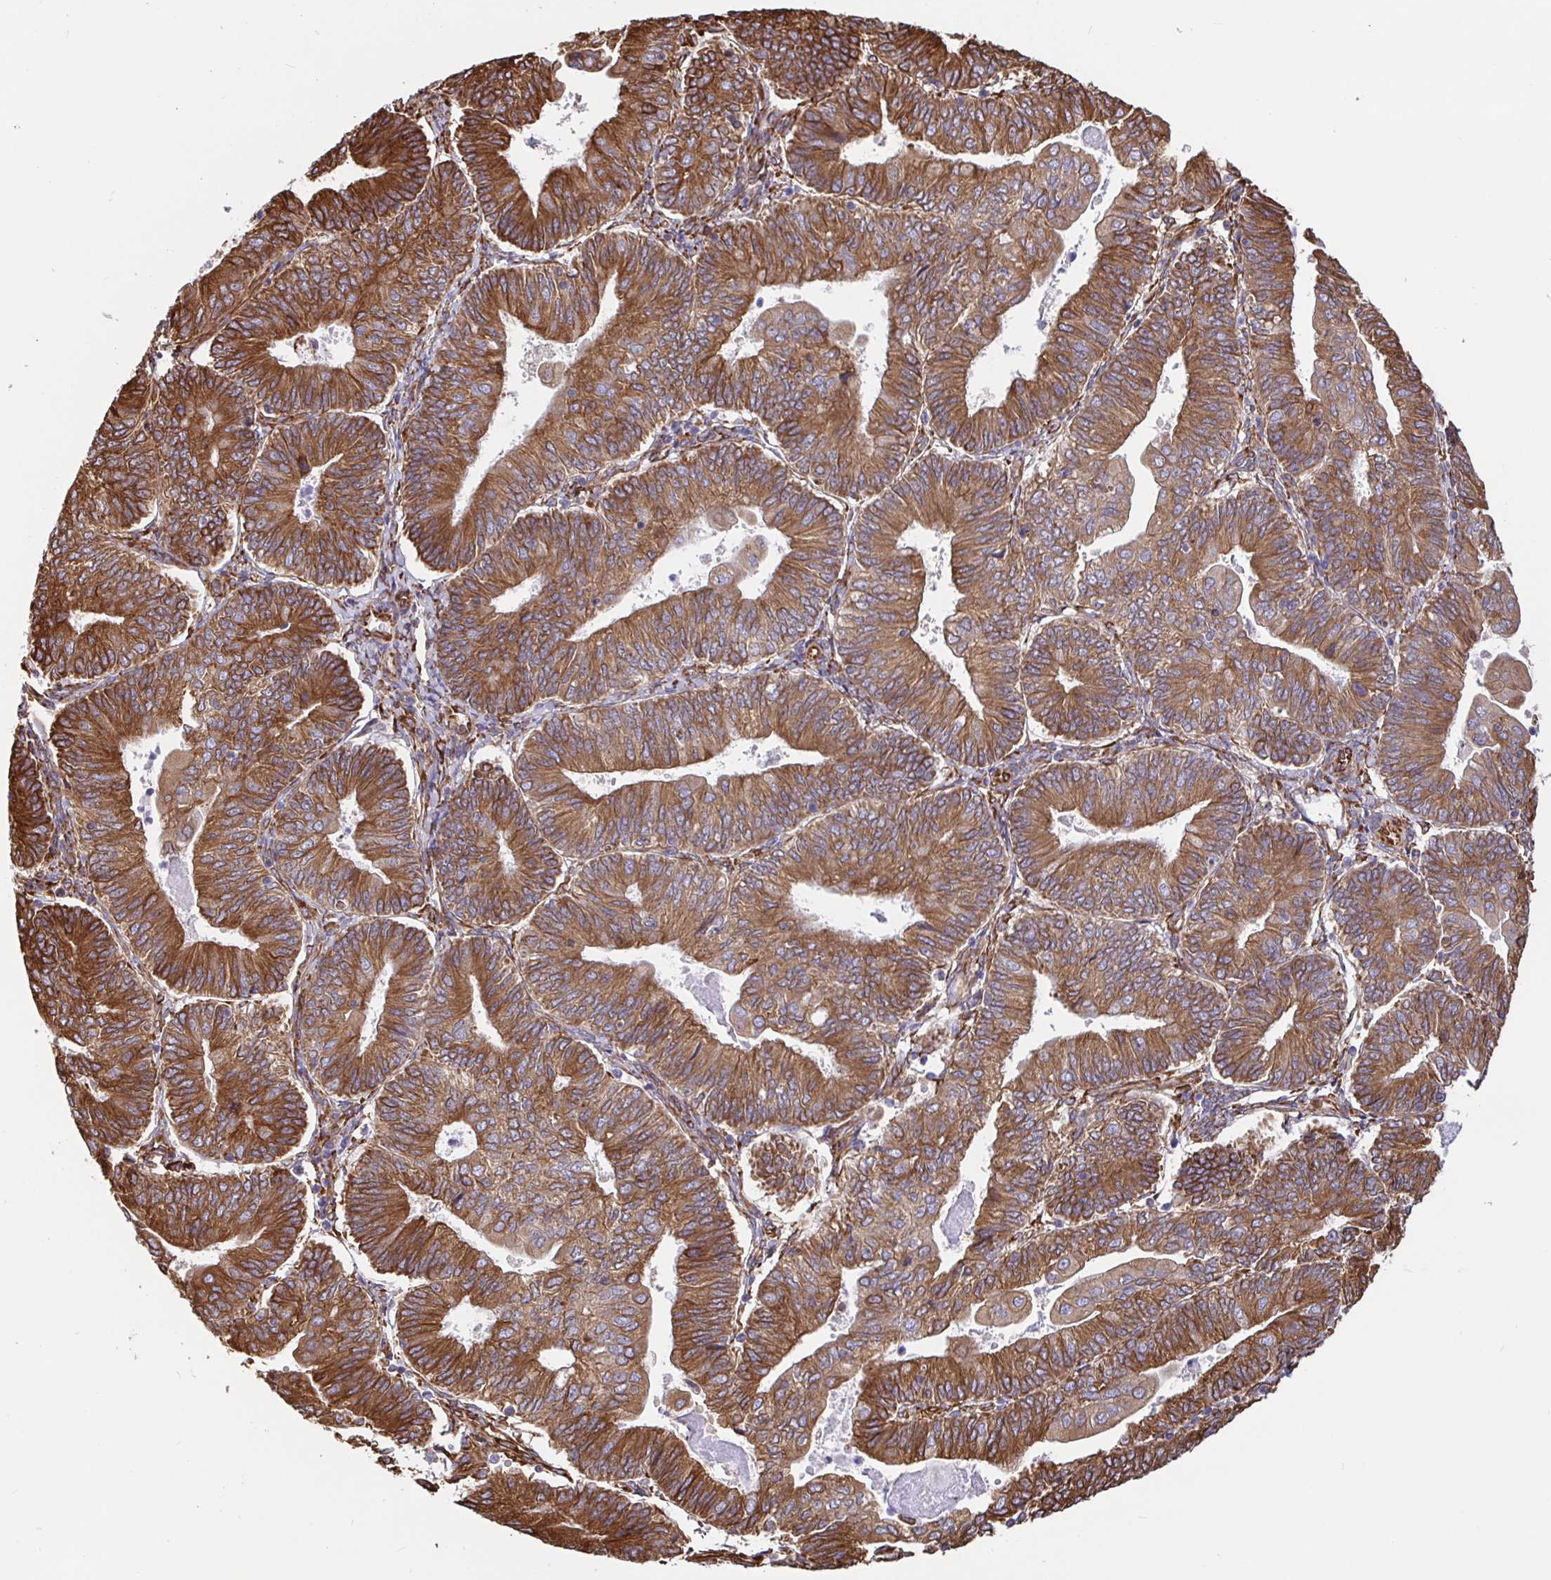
{"staining": {"intensity": "strong", "quantity": ">75%", "location": "cytoplasmic/membranous"}, "tissue": "endometrial cancer", "cell_type": "Tumor cells", "image_type": "cancer", "snomed": [{"axis": "morphology", "description": "Adenocarcinoma, NOS"}, {"axis": "topography", "description": "Endometrium"}], "caption": "Adenocarcinoma (endometrial) stained with a brown dye reveals strong cytoplasmic/membranous positive staining in about >75% of tumor cells.", "gene": "MAOA", "patient": {"sex": "female", "age": 65}}